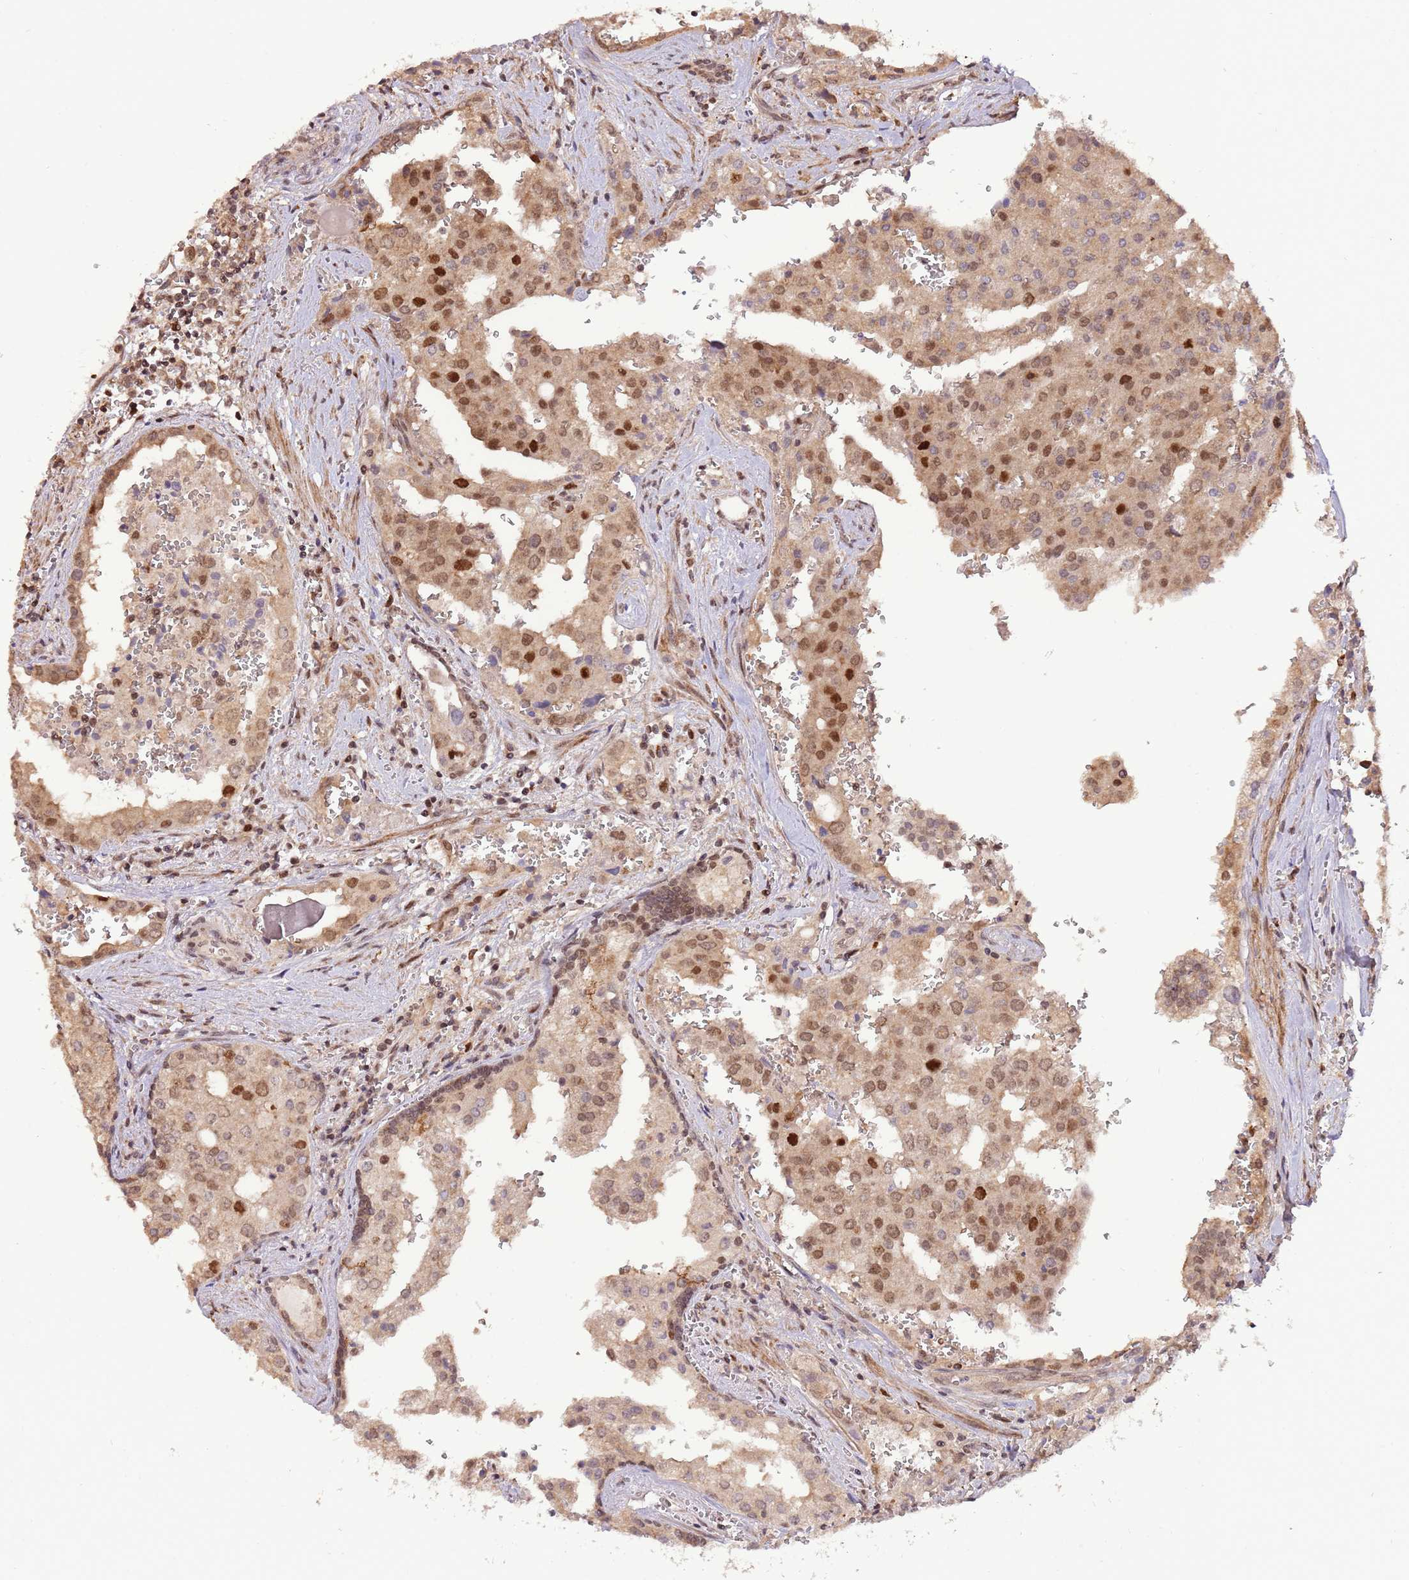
{"staining": {"intensity": "strong", "quantity": "25%-75%", "location": "cytoplasmic/membranous,nuclear"}, "tissue": "prostate cancer", "cell_type": "Tumor cells", "image_type": "cancer", "snomed": [{"axis": "morphology", "description": "Adenocarcinoma, High grade"}, {"axis": "topography", "description": "Prostate"}], "caption": "Immunohistochemical staining of human adenocarcinoma (high-grade) (prostate) displays high levels of strong cytoplasmic/membranous and nuclear positivity in approximately 25%-75% of tumor cells.", "gene": "RIF1", "patient": {"sex": "male", "age": 68}}